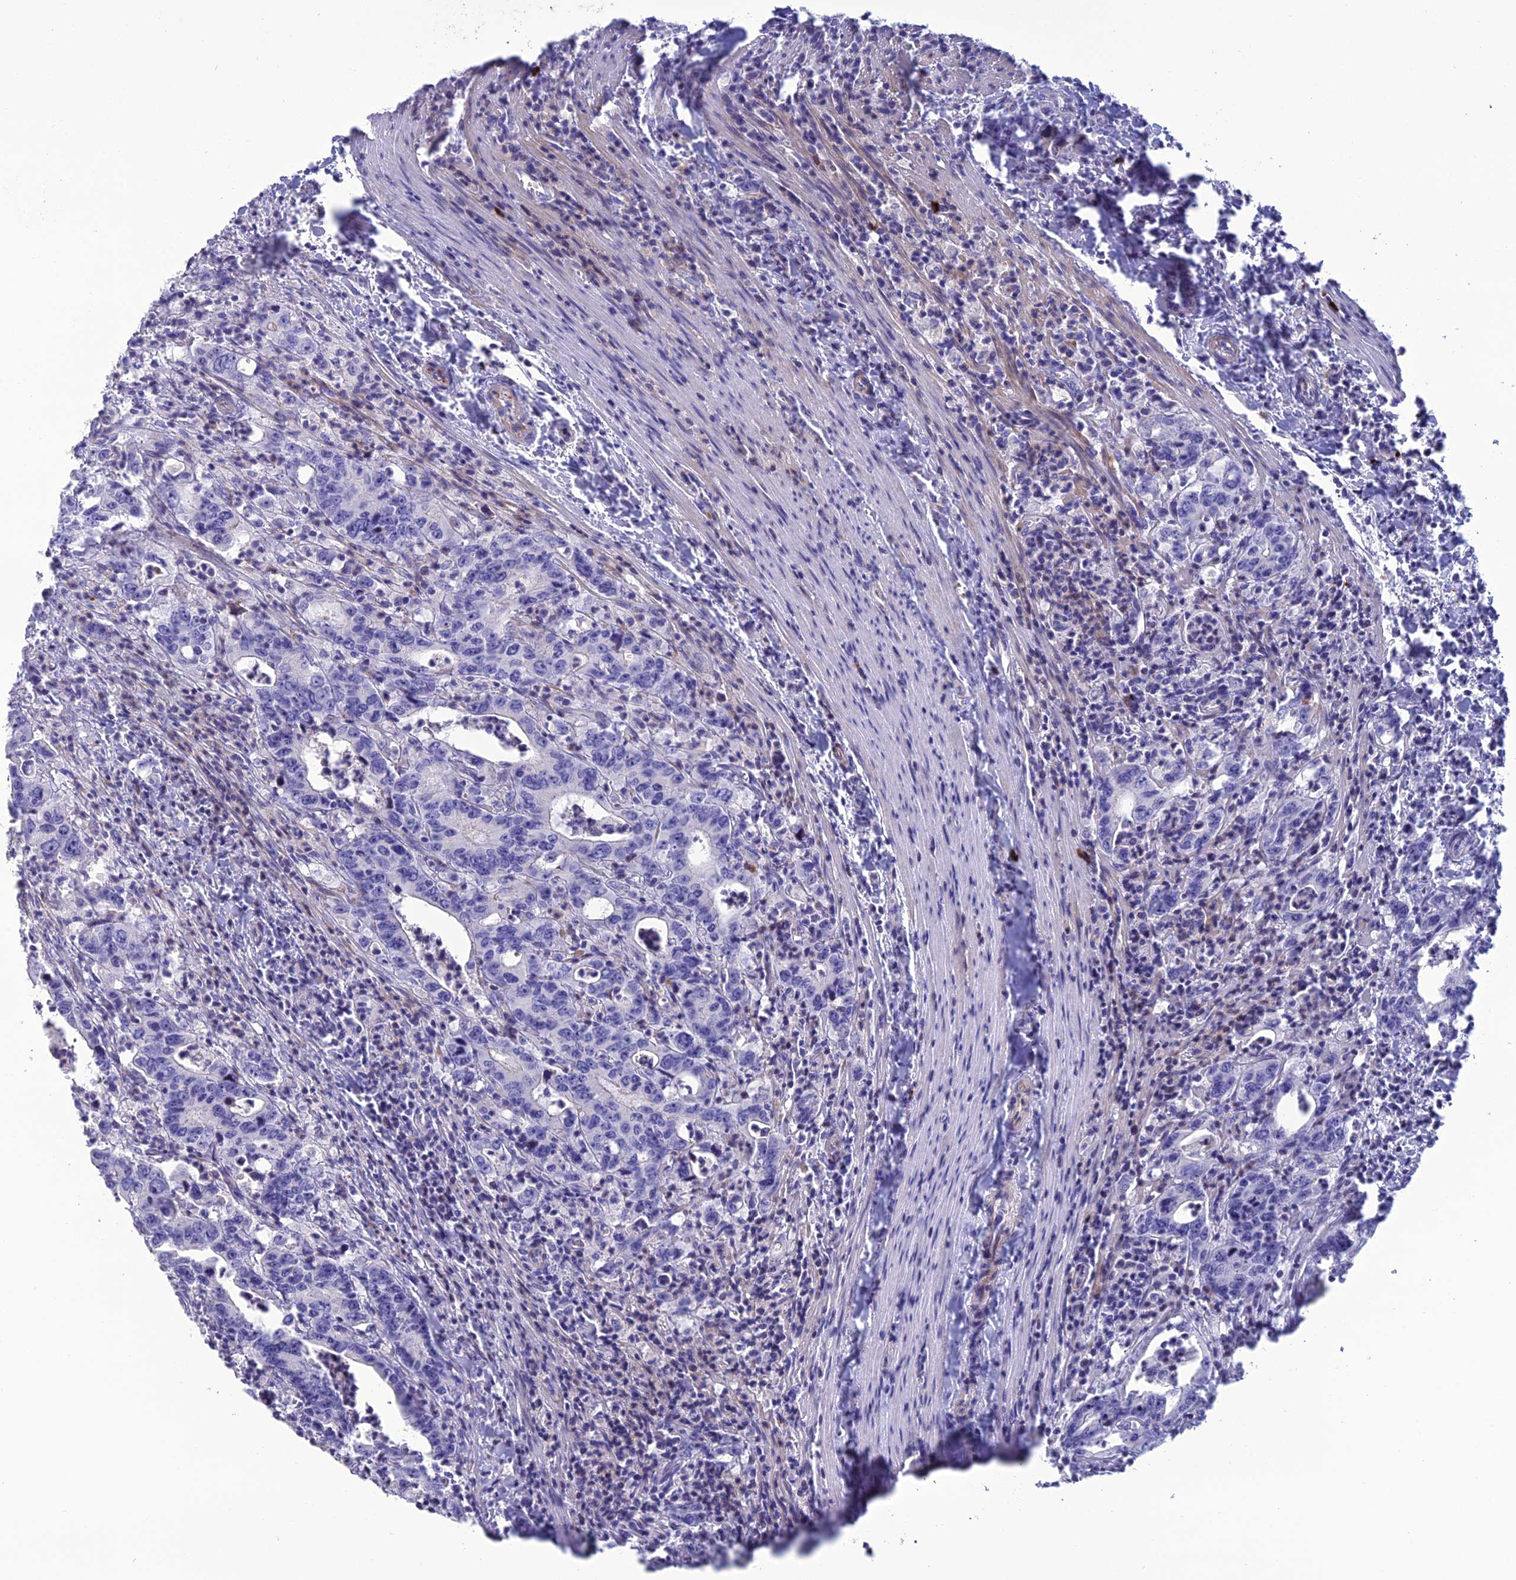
{"staining": {"intensity": "negative", "quantity": "none", "location": "none"}, "tissue": "colorectal cancer", "cell_type": "Tumor cells", "image_type": "cancer", "snomed": [{"axis": "morphology", "description": "Adenocarcinoma, NOS"}, {"axis": "topography", "description": "Colon"}], "caption": "The image demonstrates no staining of tumor cells in adenocarcinoma (colorectal).", "gene": "OR56B1", "patient": {"sex": "female", "age": 75}}